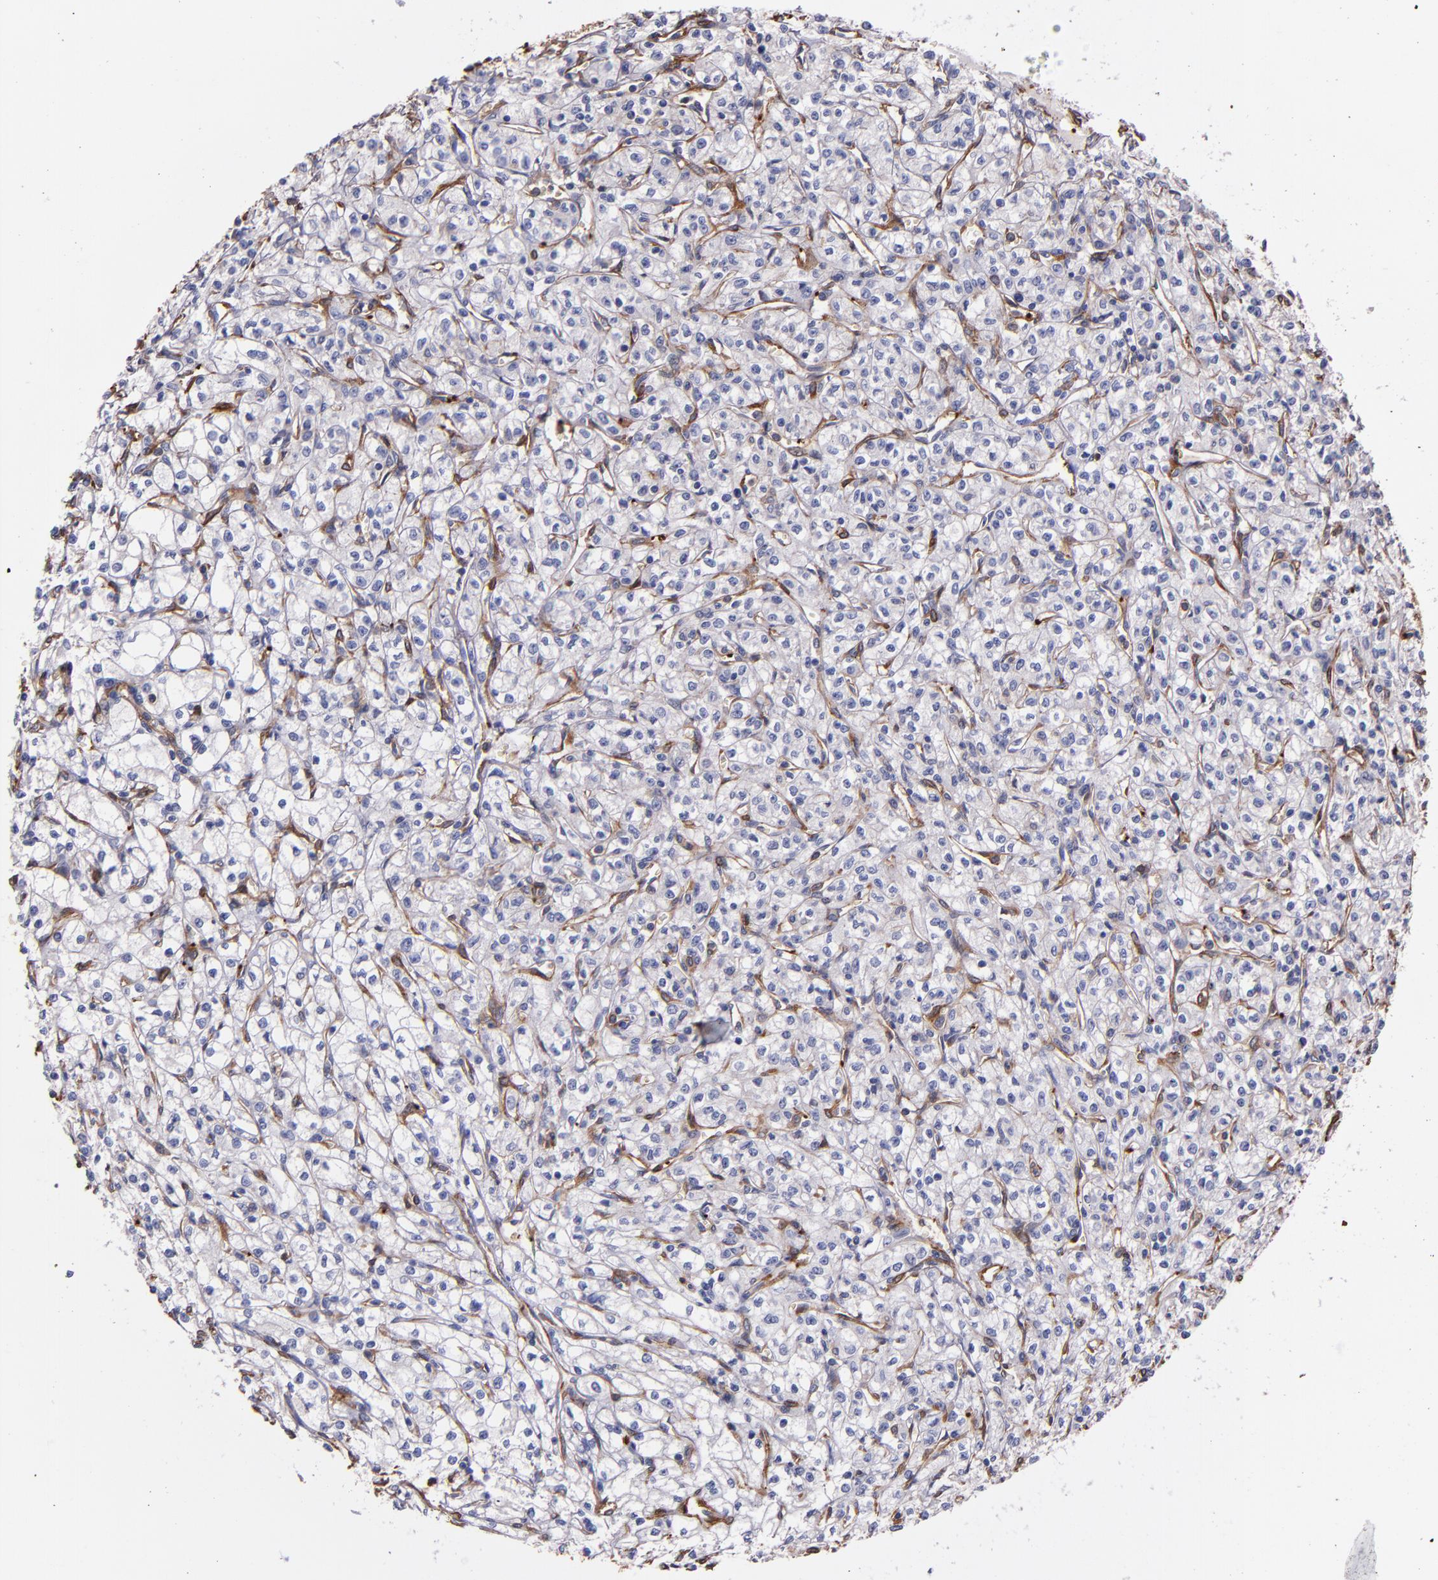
{"staining": {"intensity": "weak", "quantity": "<25%", "location": "cytoplasmic/membranous"}, "tissue": "renal cancer", "cell_type": "Tumor cells", "image_type": "cancer", "snomed": [{"axis": "morphology", "description": "Adenocarcinoma, NOS"}, {"axis": "topography", "description": "Kidney"}], "caption": "A photomicrograph of renal cancer (adenocarcinoma) stained for a protein displays no brown staining in tumor cells.", "gene": "VCL", "patient": {"sex": "male", "age": 61}}